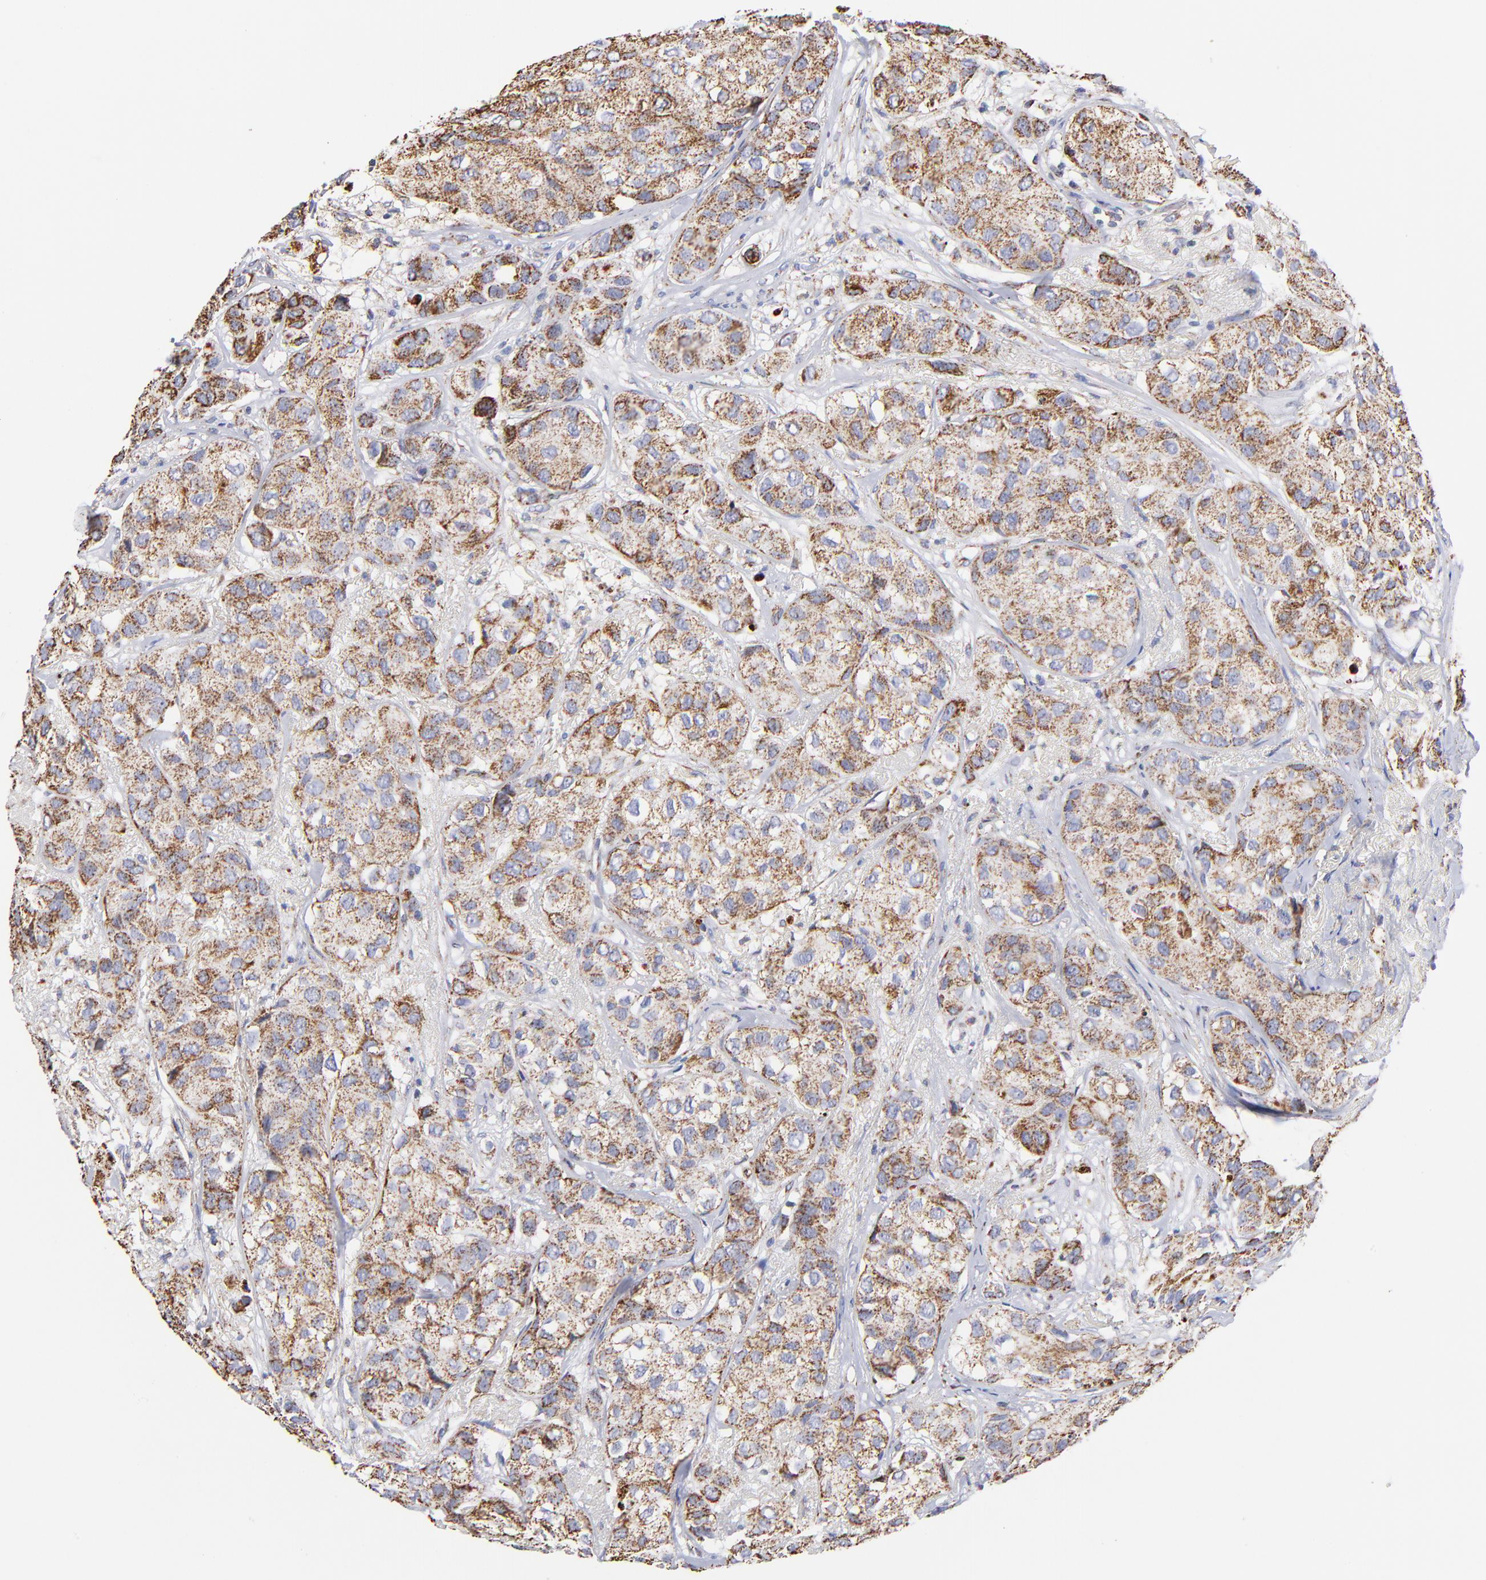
{"staining": {"intensity": "strong", "quantity": ">75%", "location": "cytoplasmic/membranous"}, "tissue": "breast cancer", "cell_type": "Tumor cells", "image_type": "cancer", "snomed": [{"axis": "morphology", "description": "Duct carcinoma"}, {"axis": "topography", "description": "Breast"}], "caption": "A high amount of strong cytoplasmic/membranous positivity is identified in approximately >75% of tumor cells in invasive ductal carcinoma (breast) tissue.", "gene": "PHB1", "patient": {"sex": "female", "age": 68}}